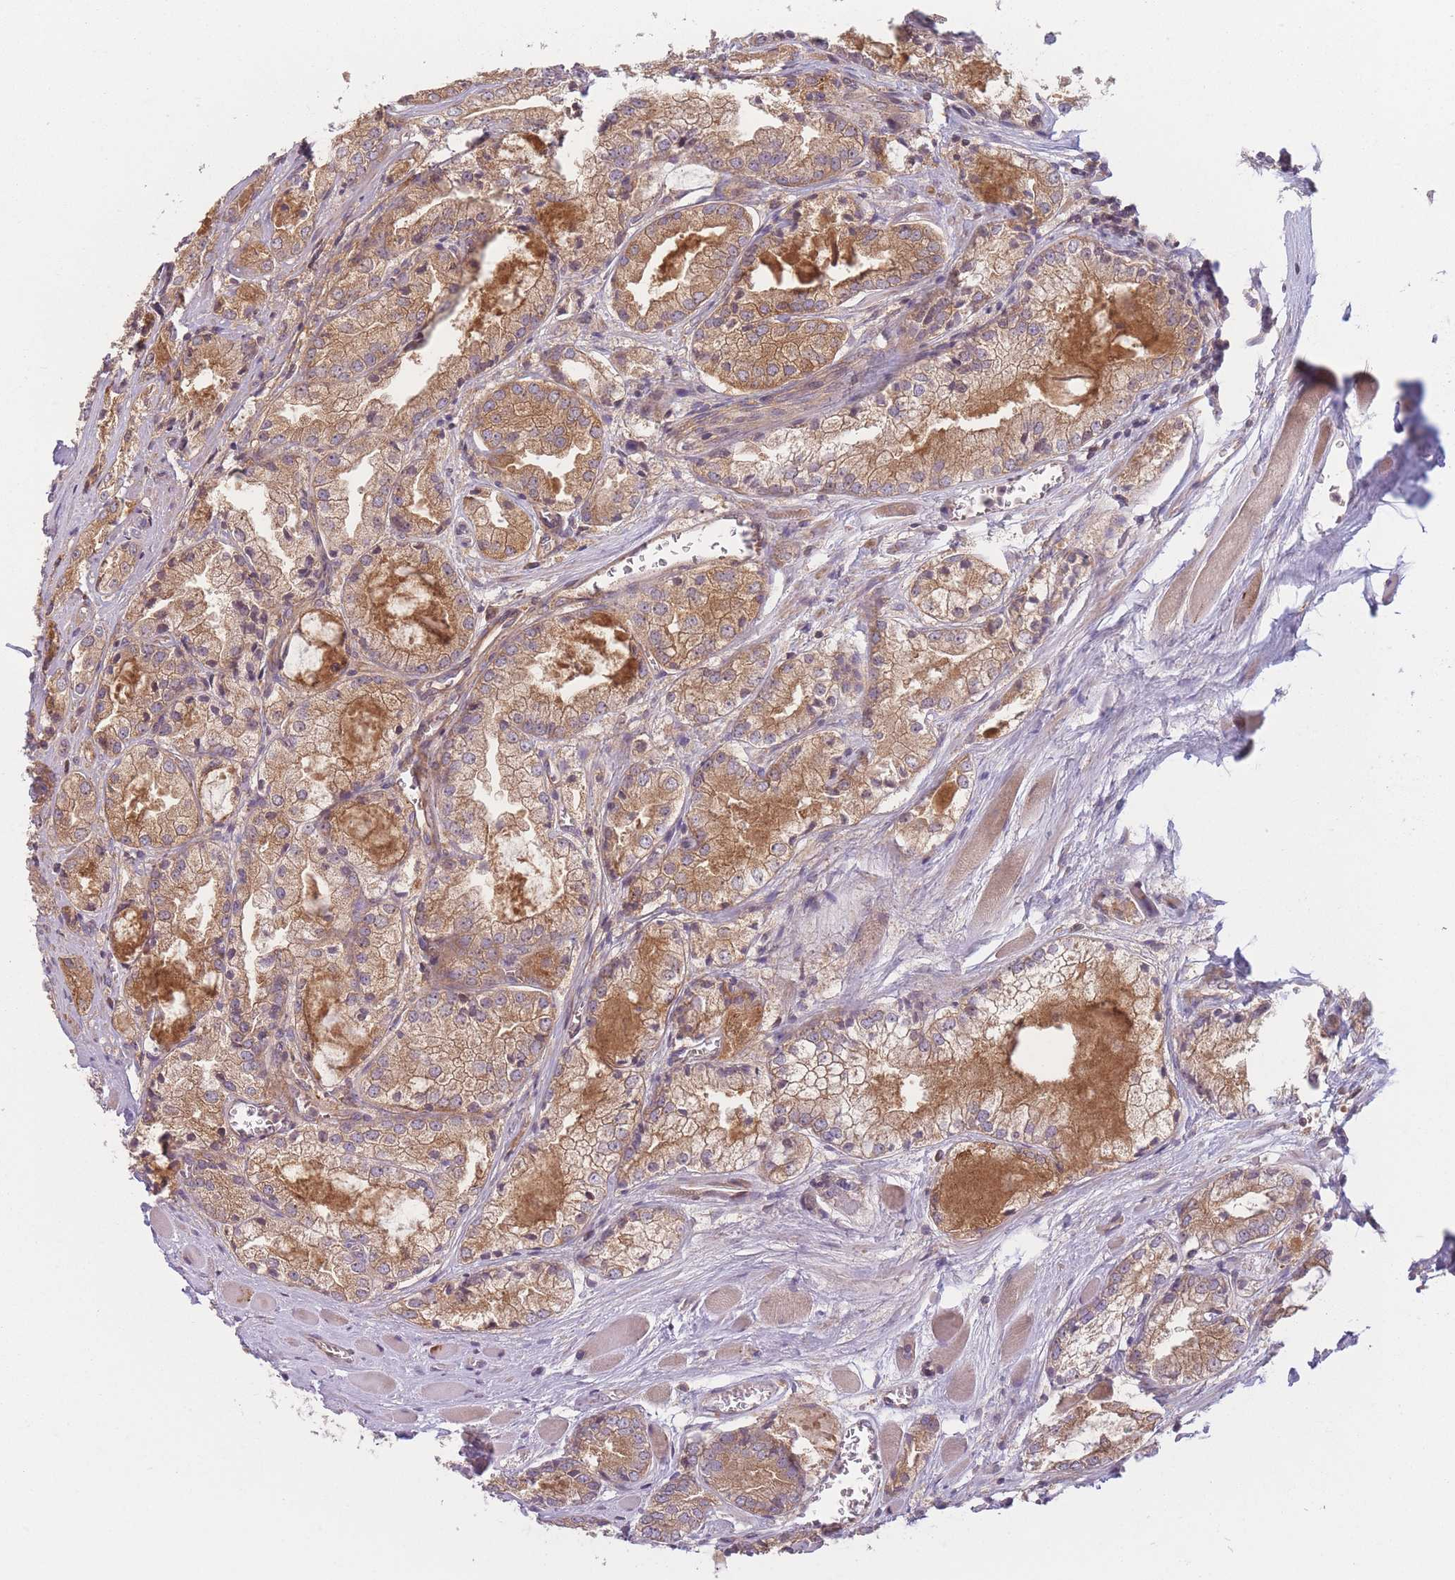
{"staining": {"intensity": "moderate", "quantity": ">75%", "location": "cytoplasmic/membranous"}, "tissue": "prostate cancer", "cell_type": "Tumor cells", "image_type": "cancer", "snomed": [{"axis": "morphology", "description": "Adenocarcinoma, Low grade"}, {"axis": "topography", "description": "Prostate"}], "caption": "DAB (3,3'-diaminobenzidine) immunohistochemical staining of prostate cancer shows moderate cytoplasmic/membranous protein expression in approximately >75% of tumor cells.", "gene": "WASHC2A", "patient": {"sex": "male", "age": 67}}